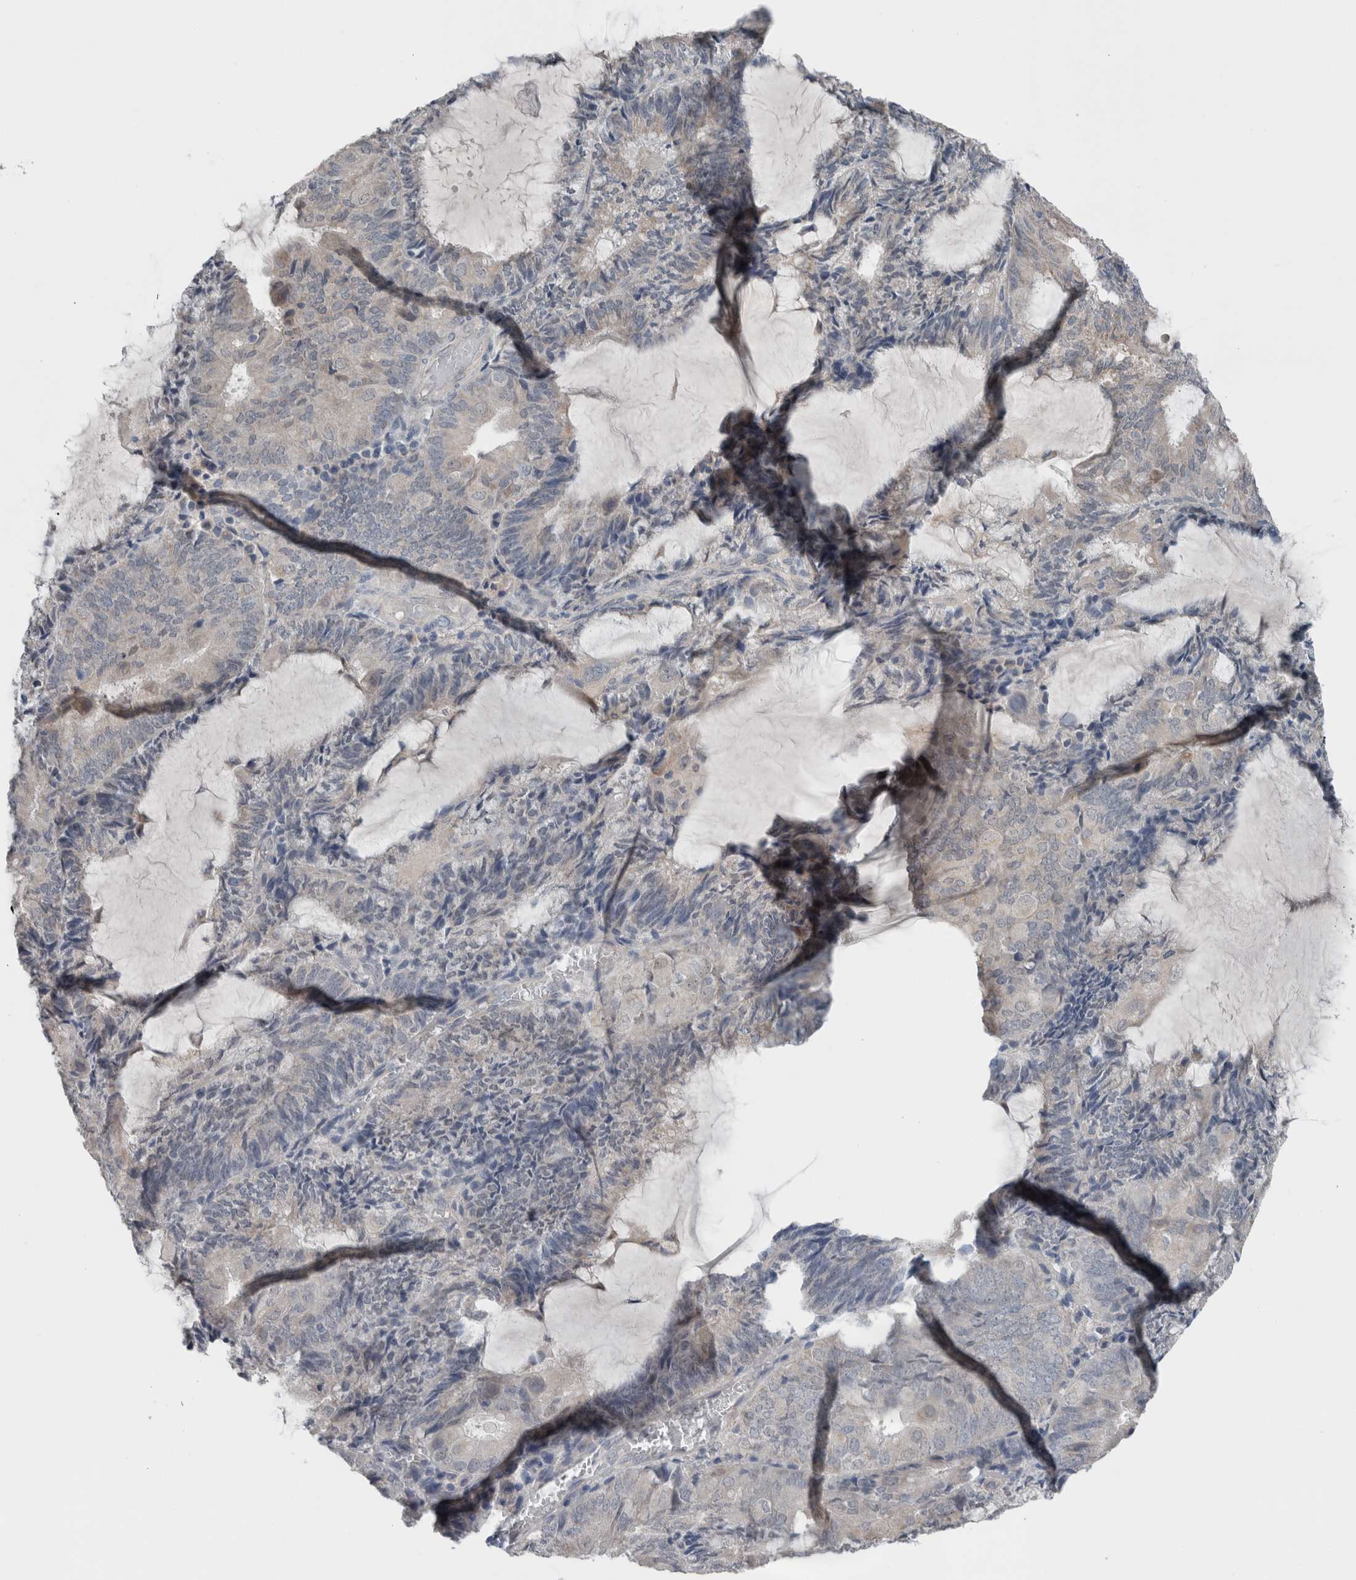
{"staining": {"intensity": "negative", "quantity": "none", "location": "none"}, "tissue": "endometrial cancer", "cell_type": "Tumor cells", "image_type": "cancer", "snomed": [{"axis": "morphology", "description": "Adenocarcinoma, NOS"}, {"axis": "topography", "description": "Endometrium"}], "caption": "High power microscopy image of an IHC image of endometrial cancer (adenocarcinoma), revealing no significant staining in tumor cells. Brightfield microscopy of immunohistochemistry stained with DAB (3,3'-diaminobenzidine) (brown) and hematoxylin (blue), captured at high magnification.", "gene": "CRNN", "patient": {"sex": "female", "age": 81}}